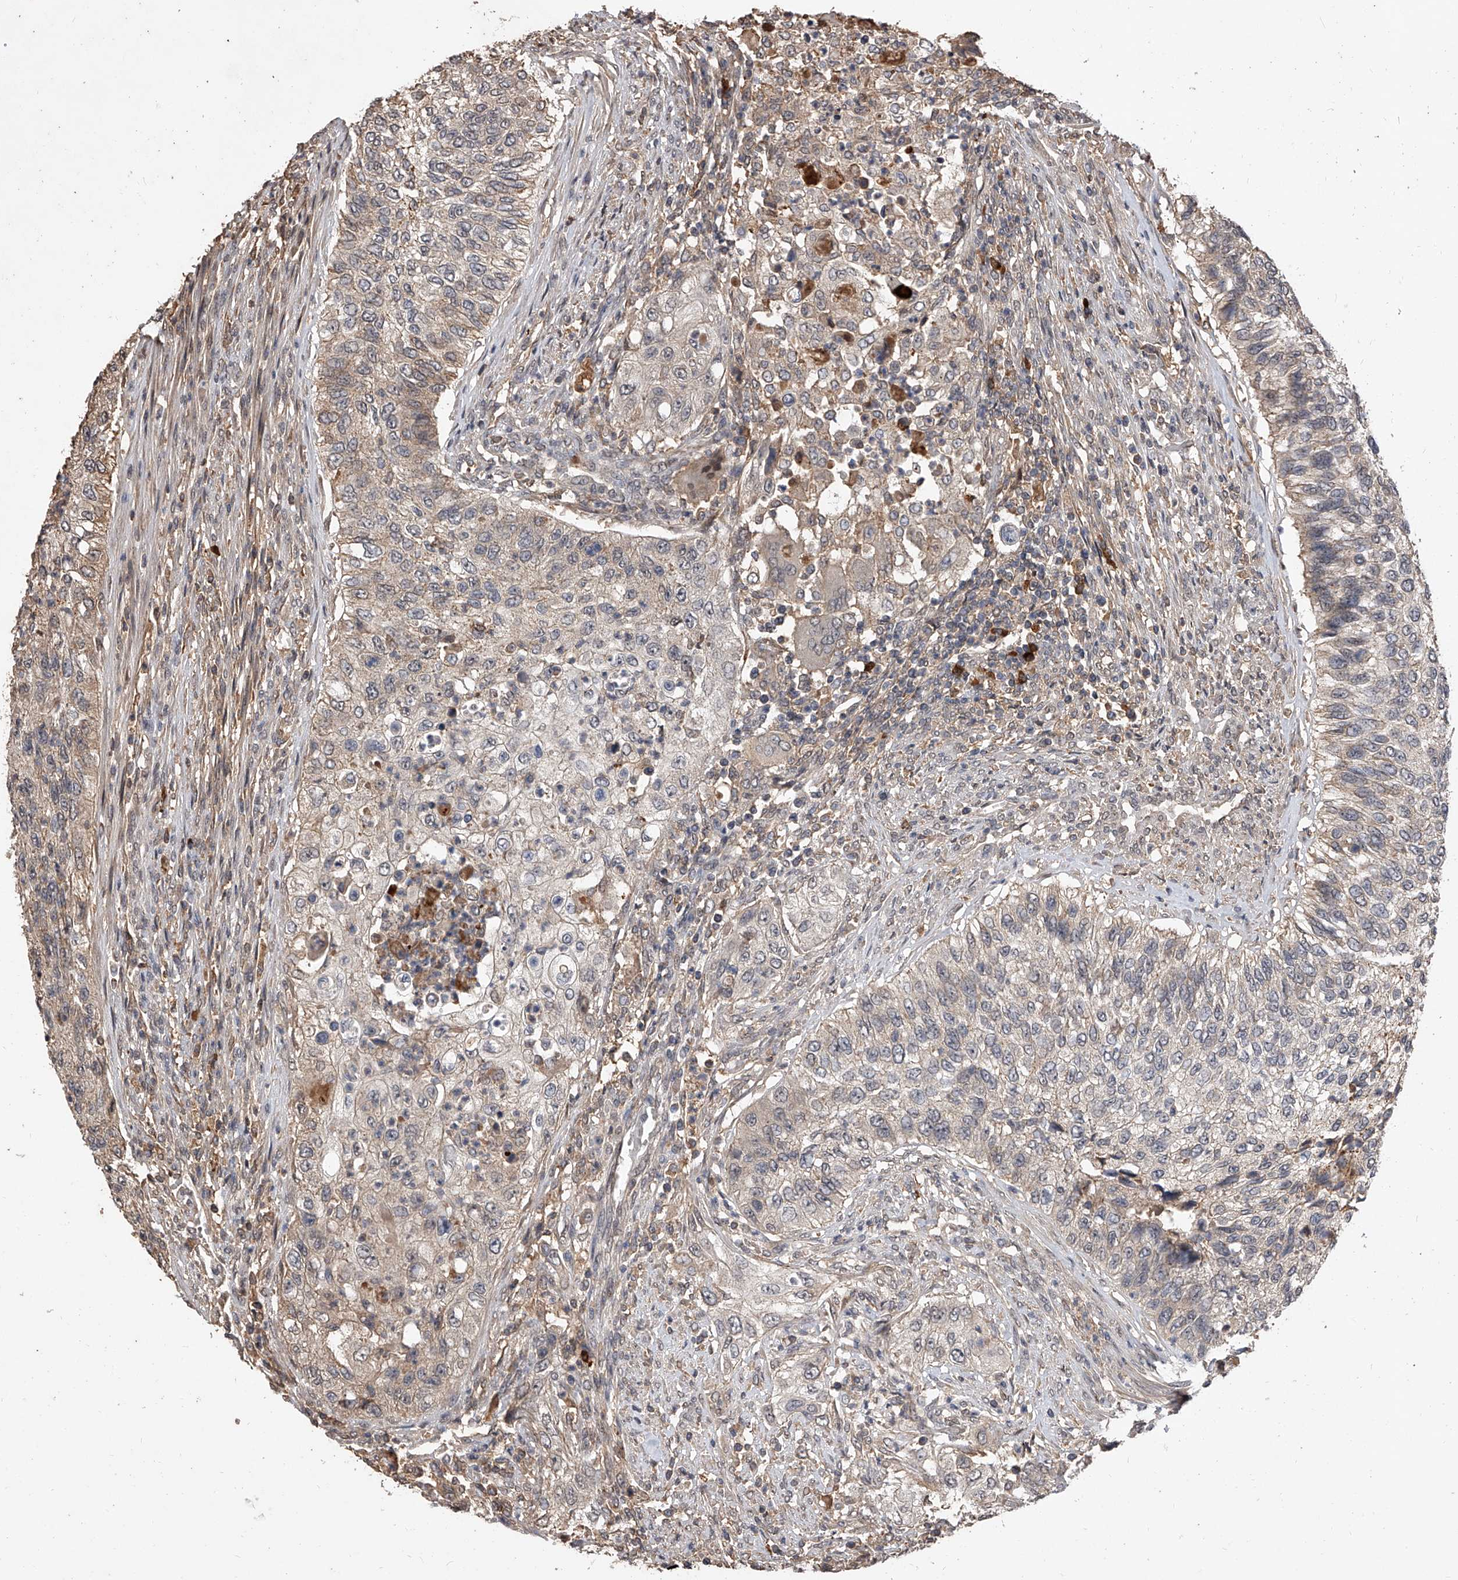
{"staining": {"intensity": "weak", "quantity": "<25%", "location": "cytoplasmic/membranous"}, "tissue": "urothelial cancer", "cell_type": "Tumor cells", "image_type": "cancer", "snomed": [{"axis": "morphology", "description": "Urothelial carcinoma, High grade"}, {"axis": "topography", "description": "Urinary bladder"}], "caption": "A micrograph of urothelial cancer stained for a protein displays no brown staining in tumor cells.", "gene": "CFAP410", "patient": {"sex": "female", "age": 60}}